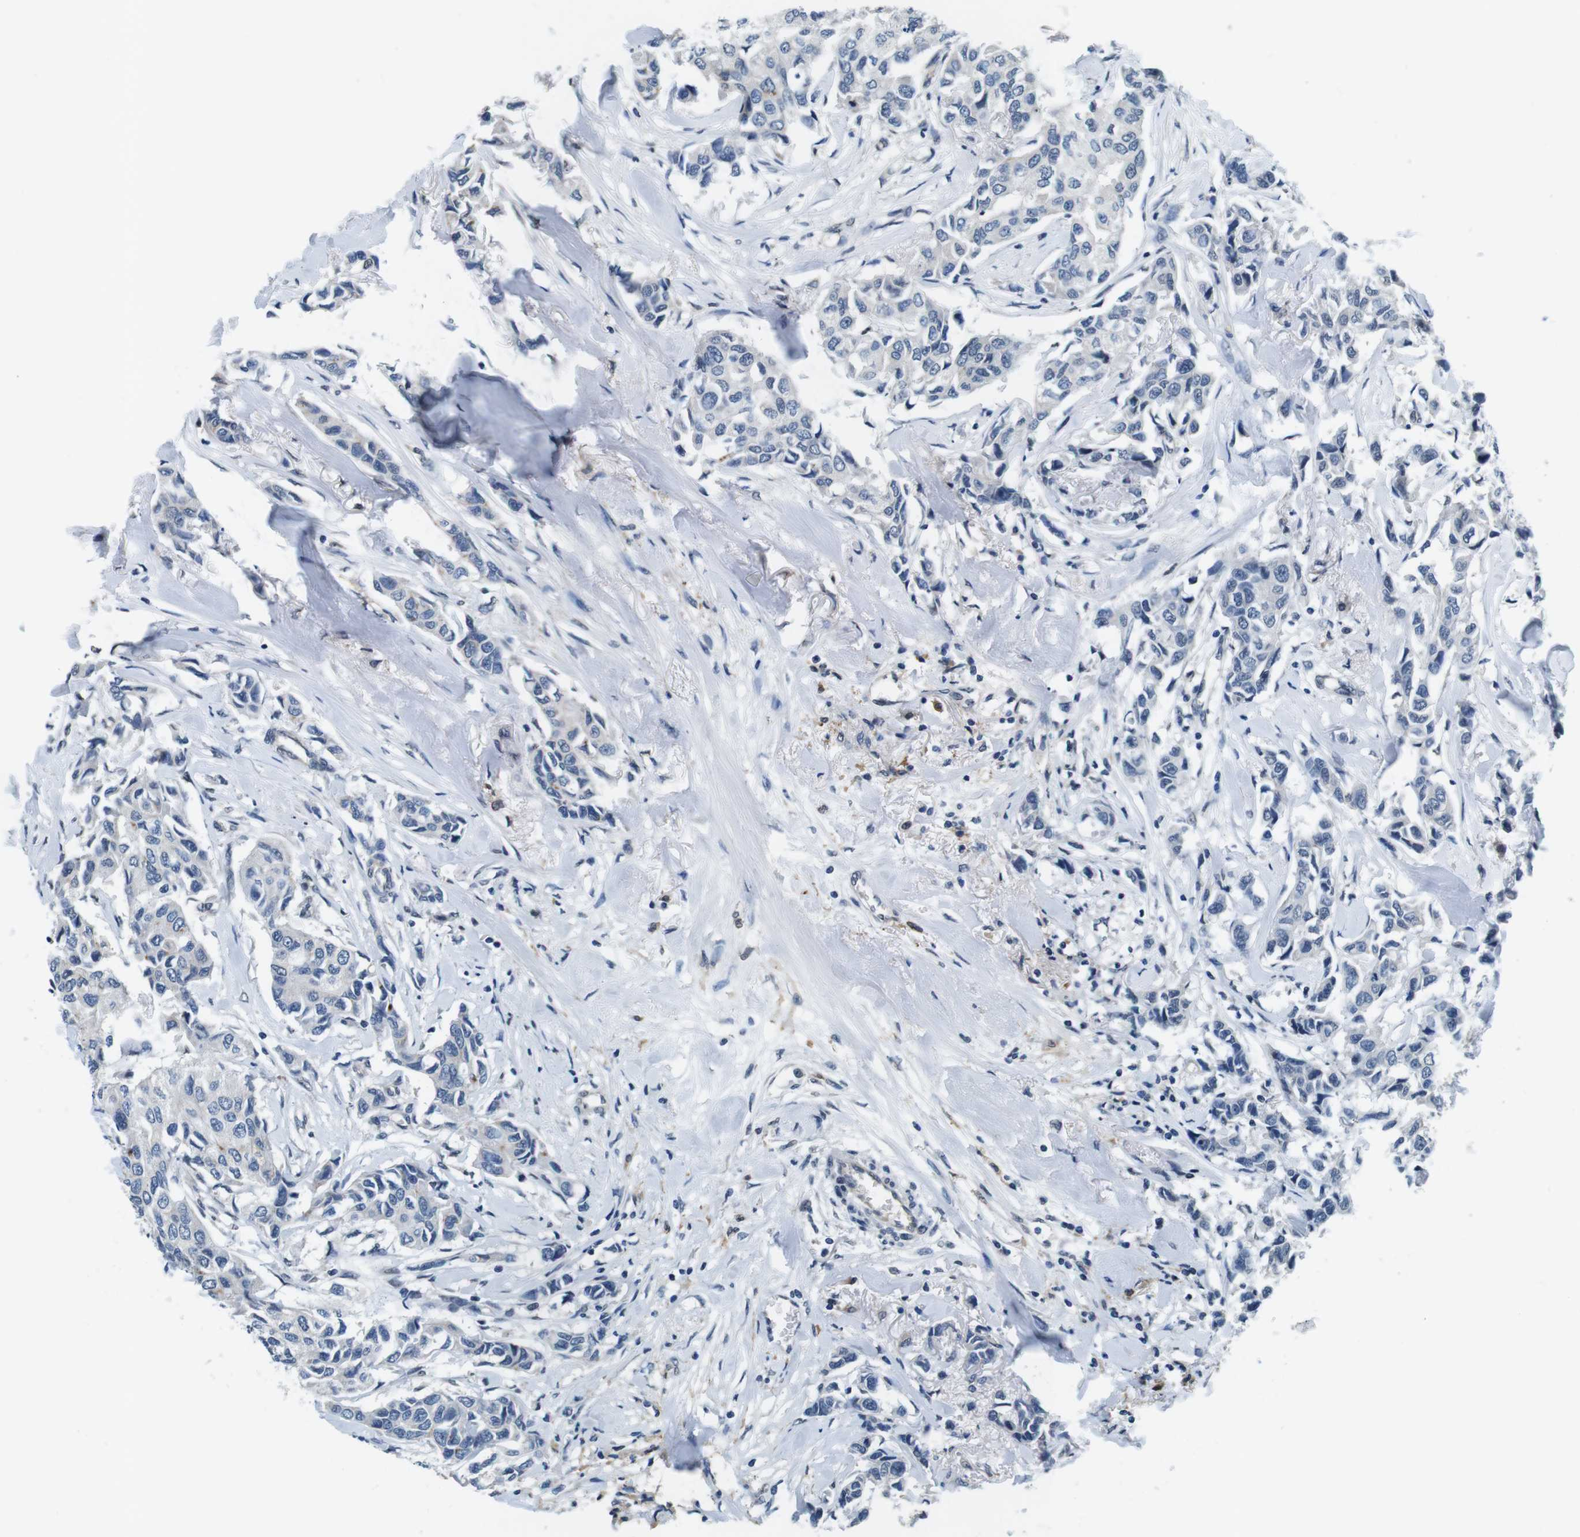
{"staining": {"intensity": "negative", "quantity": "none", "location": "none"}, "tissue": "breast cancer", "cell_type": "Tumor cells", "image_type": "cancer", "snomed": [{"axis": "morphology", "description": "Duct carcinoma"}, {"axis": "topography", "description": "Breast"}], "caption": "Protein analysis of breast cancer exhibits no significant positivity in tumor cells.", "gene": "CD163L1", "patient": {"sex": "female", "age": 80}}